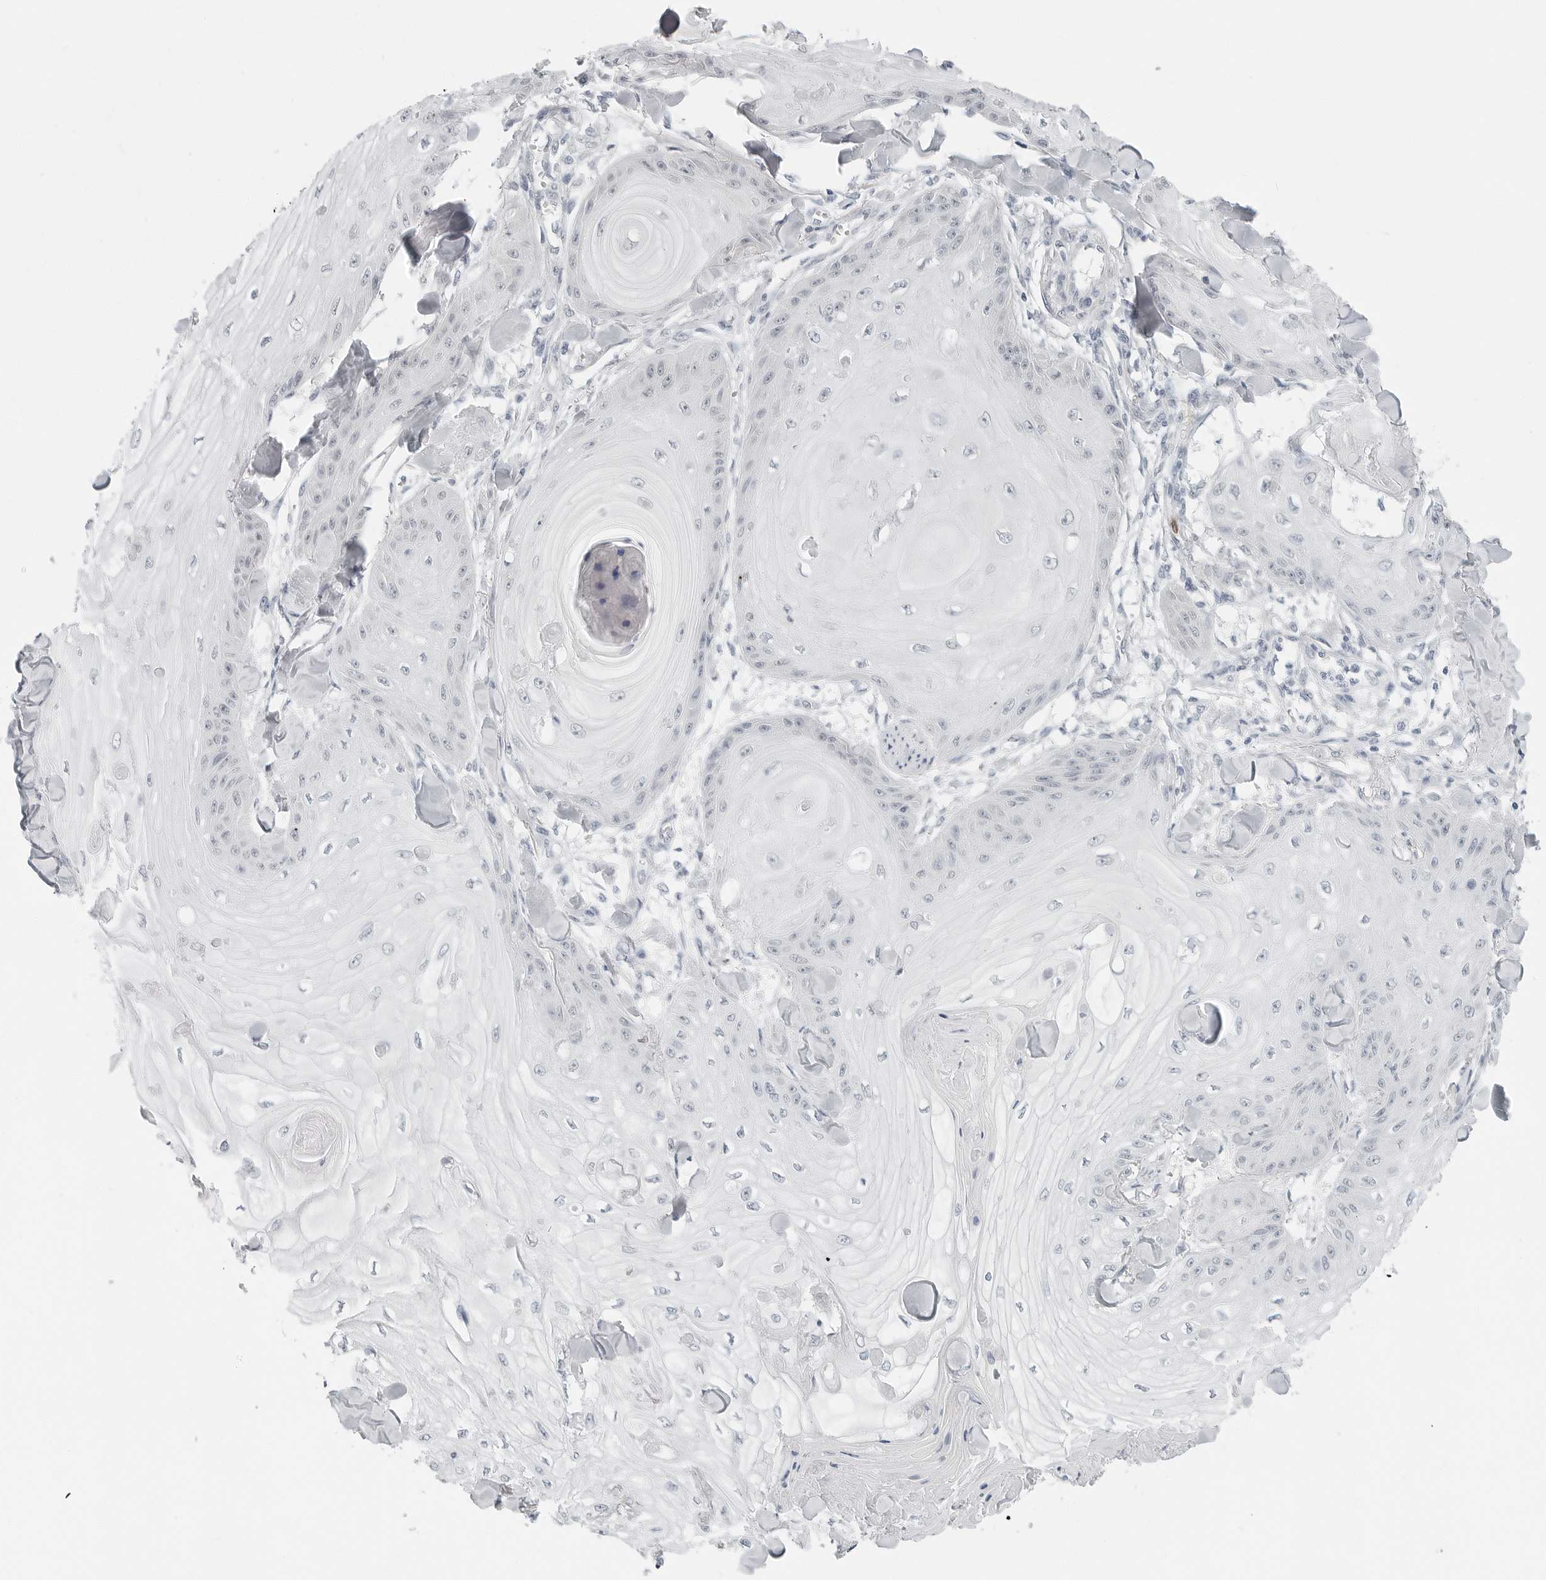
{"staining": {"intensity": "negative", "quantity": "none", "location": "none"}, "tissue": "skin cancer", "cell_type": "Tumor cells", "image_type": "cancer", "snomed": [{"axis": "morphology", "description": "Squamous cell carcinoma, NOS"}, {"axis": "topography", "description": "Skin"}], "caption": "The photomicrograph exhibits no significant positivity in tumor cells of skin cancer. (Brightfield microscopy of DAB (3,3'-diaminobenzidine) immunohistochemistry (IHC) at high magnification).", "gene": "XIRP1", "patient": {"sex": "male", "age": 74}}